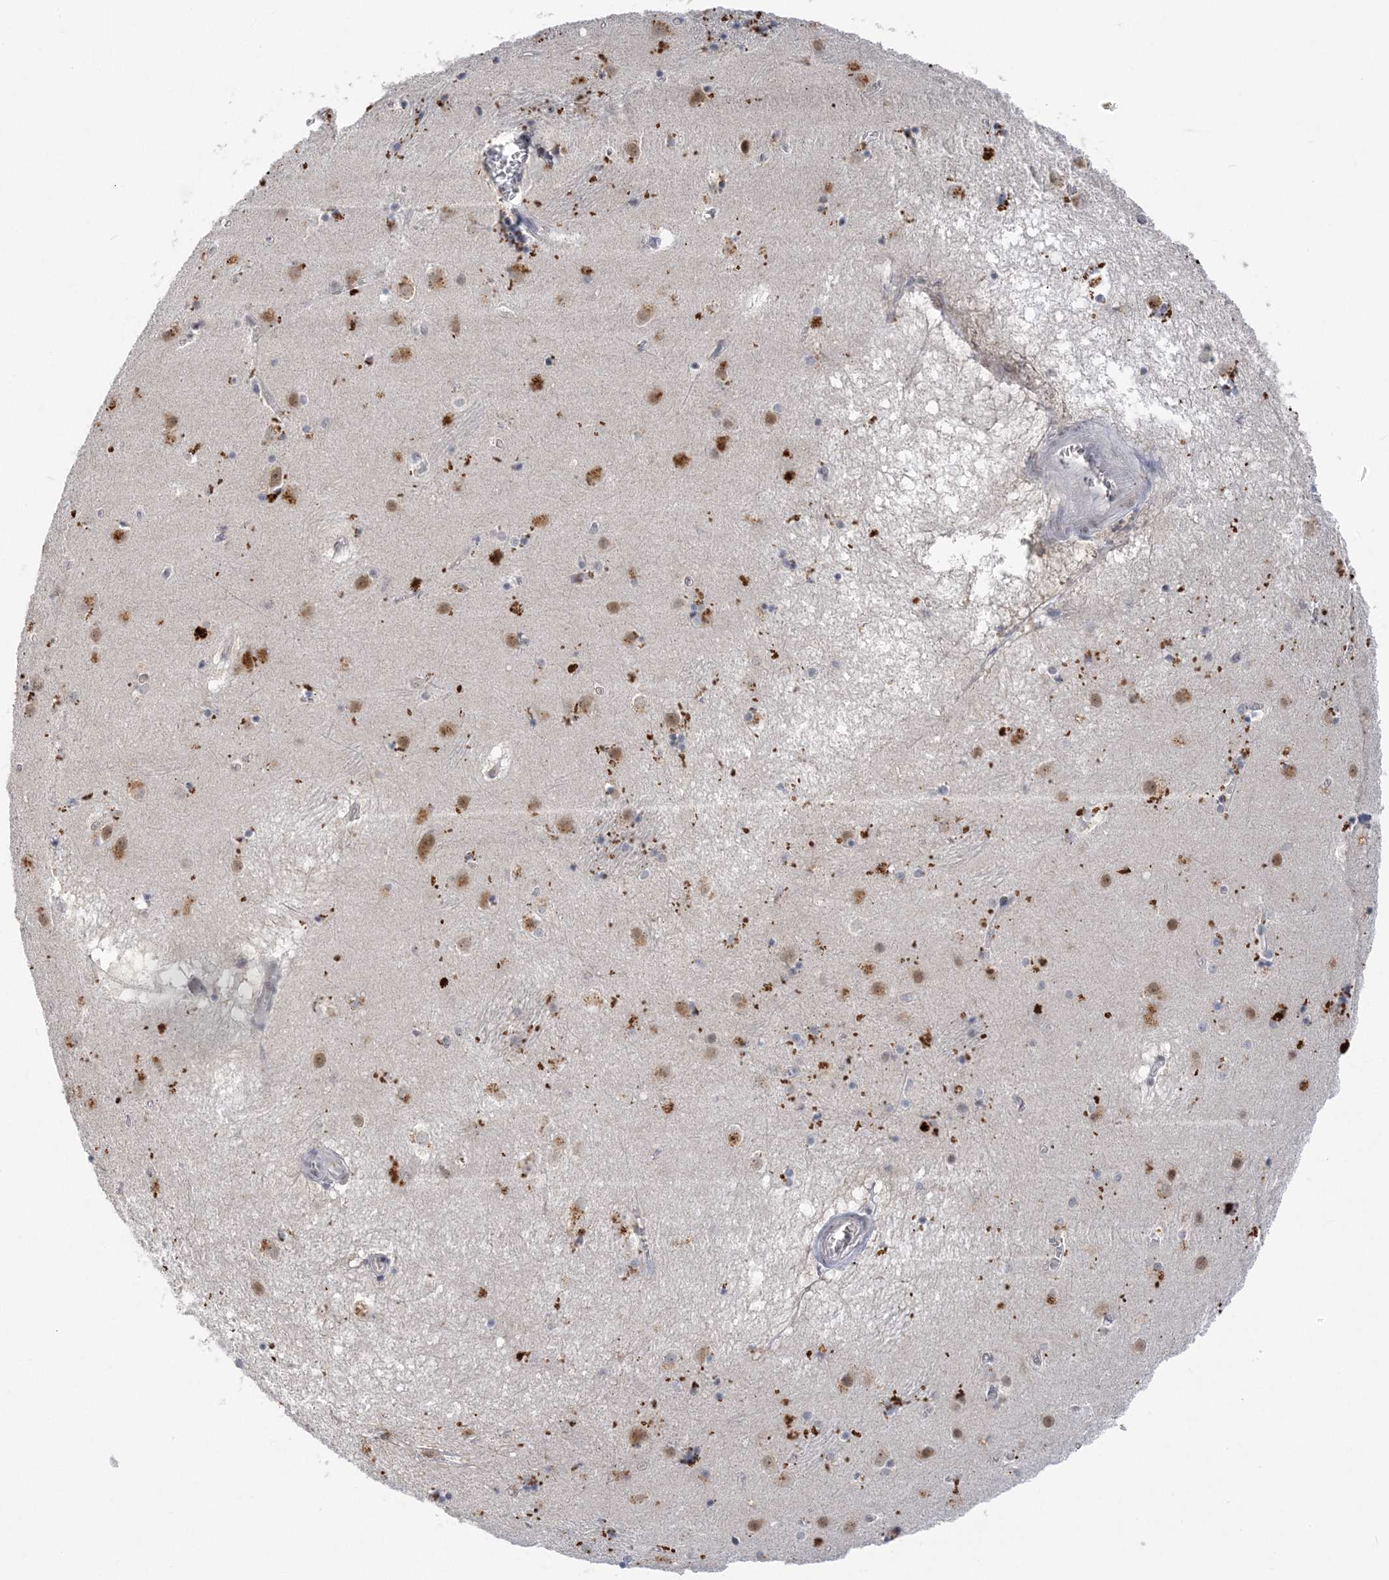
{"staining": {"intensity": "moderate", "quantity": "<25%", "location": "cytoplasmic/membranous,nuclear"}, "tissue": "caudate", "cell_type": "Glial cells", "image_type": "normal", "snomed": [{"axis": "morphology", "description": "Normal tissue, NOS"}, {"axis": "topography", "description": "Lateral ventricle wall"}], "caption": "Immunohistochemistry (IHC) staining of benign caudate, which demonstrates low levels of moderate cytoplasmic/membranous,nuclear positivity in approximately <25% of glial cells indicating moderate cytoplasmic/membranous,nuclear protein staining. The staining was performed using DAB (brown) for protein detection and nuclei were counterstained in hematoxylin (blue).", "gene": "ZBTB7A", "patient": {"sex": "male", "age": 70}}